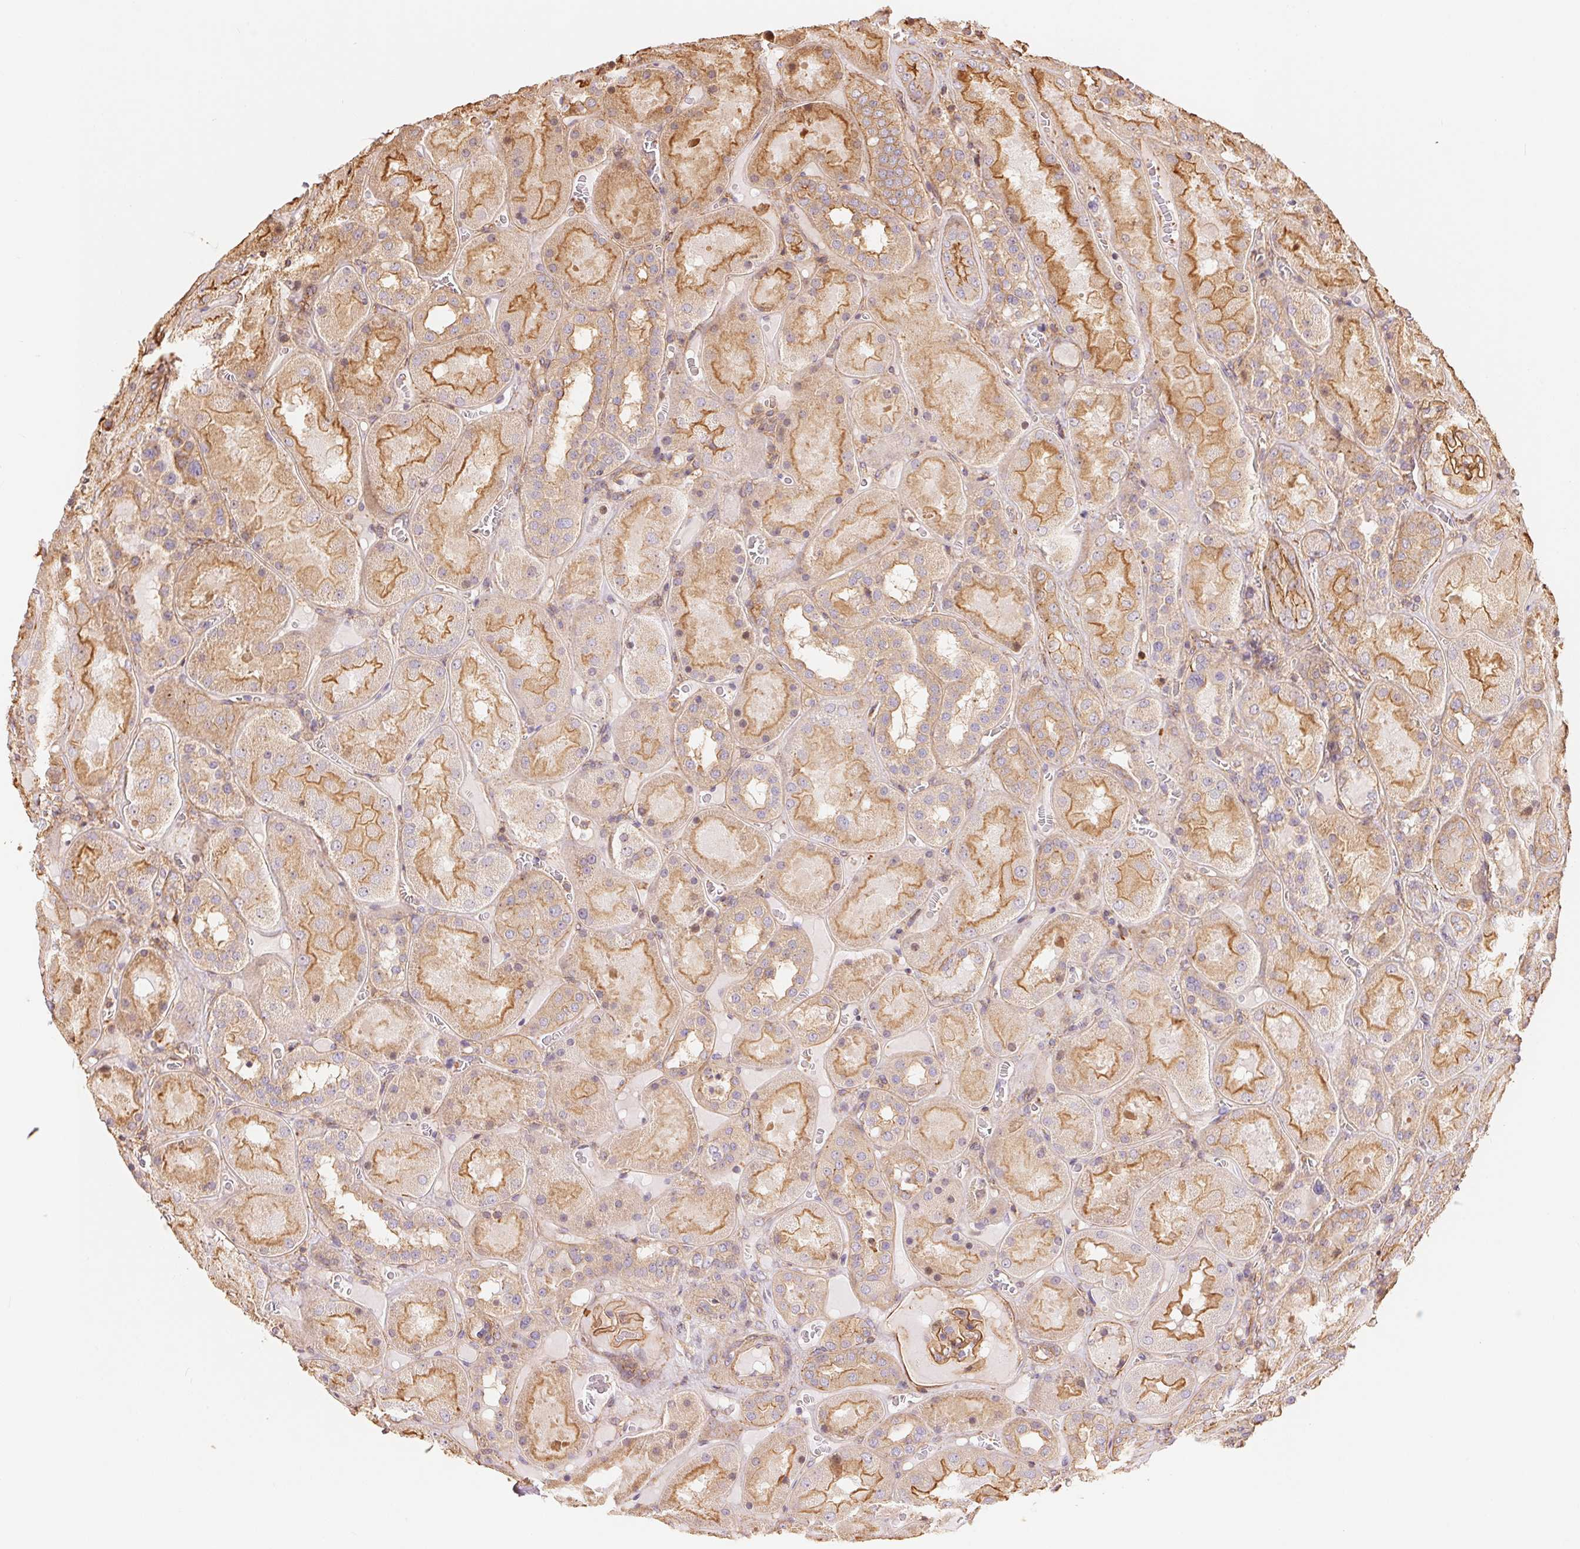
{"staining": {"intensity": "moderate", "quantity": ">75%", "location": "cytoplasmic/membranous"}, "tissue": "kidney", "cell_type": "Cells in glomeruli", "image_type": "normal", "snomed": [{"axis": "morphology", "description": "Normal tissue, NOS"}, {"axis": "topography", "description": "Kidney"}], "caption": "Immunohistochemistry (DAB) staining of normal human kidney demonstrates moderate cytoplasmic/membranous protein staining in approximately >75% of cells in glomeruli. The staining was performed using DAB (3,3'-diaminobenzidine), with brown indicating positive protein expression. Nuclei are stained blue with hematoxylin.", "gene": "FRAS1", "patient": {"sex": "male", "age": 73}}